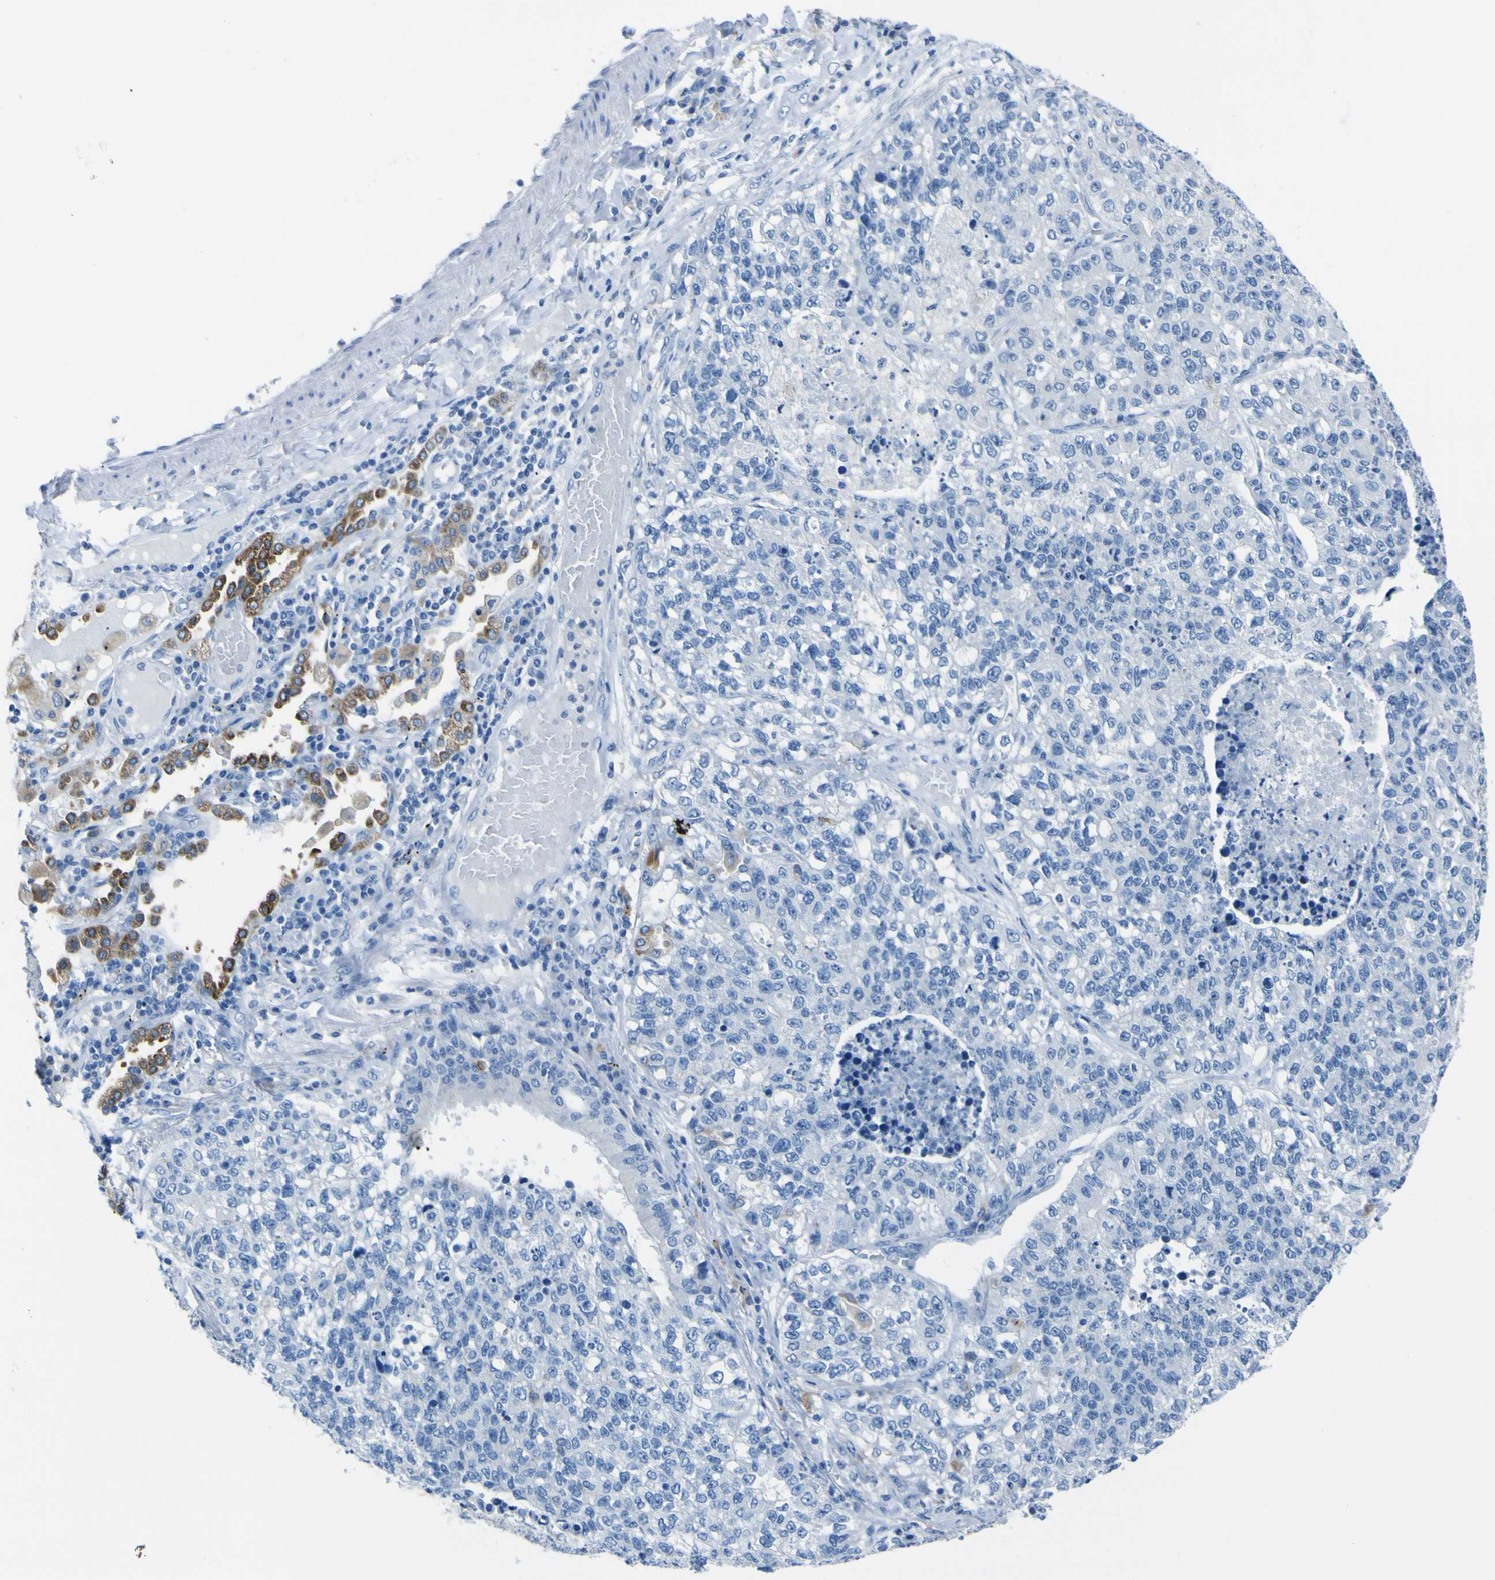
{"staining": {"intensity": "weak", "quantity": "<25%", "location": "cytoplasmic/membranous"}, "tissue": "lung cancer", "cell_type": "Tumor cells", "image_type": "cancer", "snomed": [{"axis": "morphology", "description": "Adenocarcinoma, NOS"}, {"axis": "topography", "description": "Lung"}], "caption": "The photomicrograph exhibits no significant staining in tumor cells of lung cancer.", "gene": "ACSL1", "patient": {"sex": "male", "age": 49}}